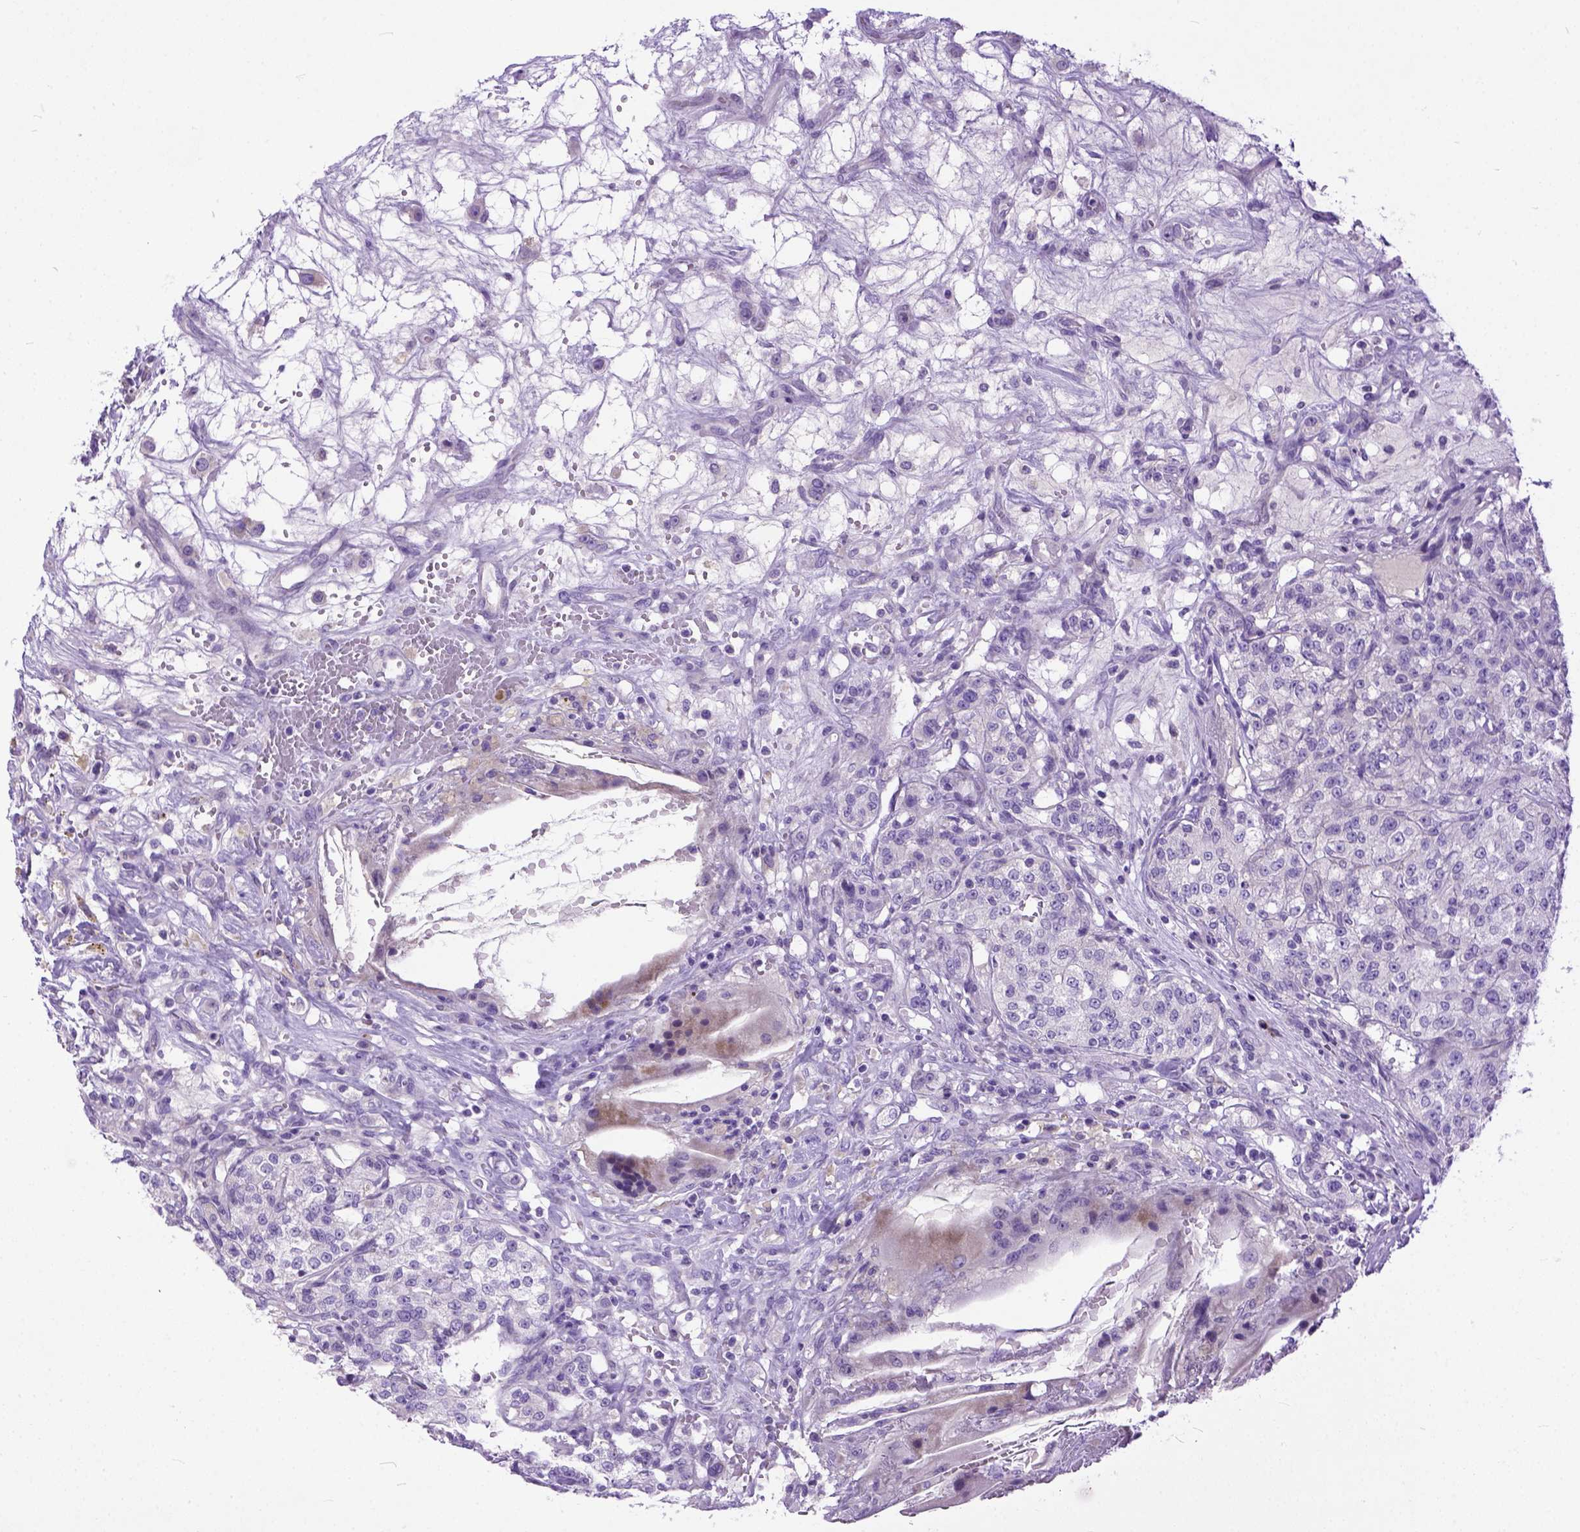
{"staining": {"intensity": "negative", "quantity": "none", "location": "none"}, "tissue": "renal cancer", "cell_type": "Tumor cells", "image_type": "cancer", "snomed": [{"axis": "morphology", "description": "Adenocarcinoma, NOS"}, {"axis": "topography", "description": "Kidney"}], "caption": "High power microscopy image of an immunohistochemistry (IHC) photomicrograph of renal cancer, revealing no significant expression in tumor cells. (Immunohistochemistry (ihc), brightfield microscopy, high magnification).", "gene": "PLK5", "patient": {"sex": "female", "age": 63}}